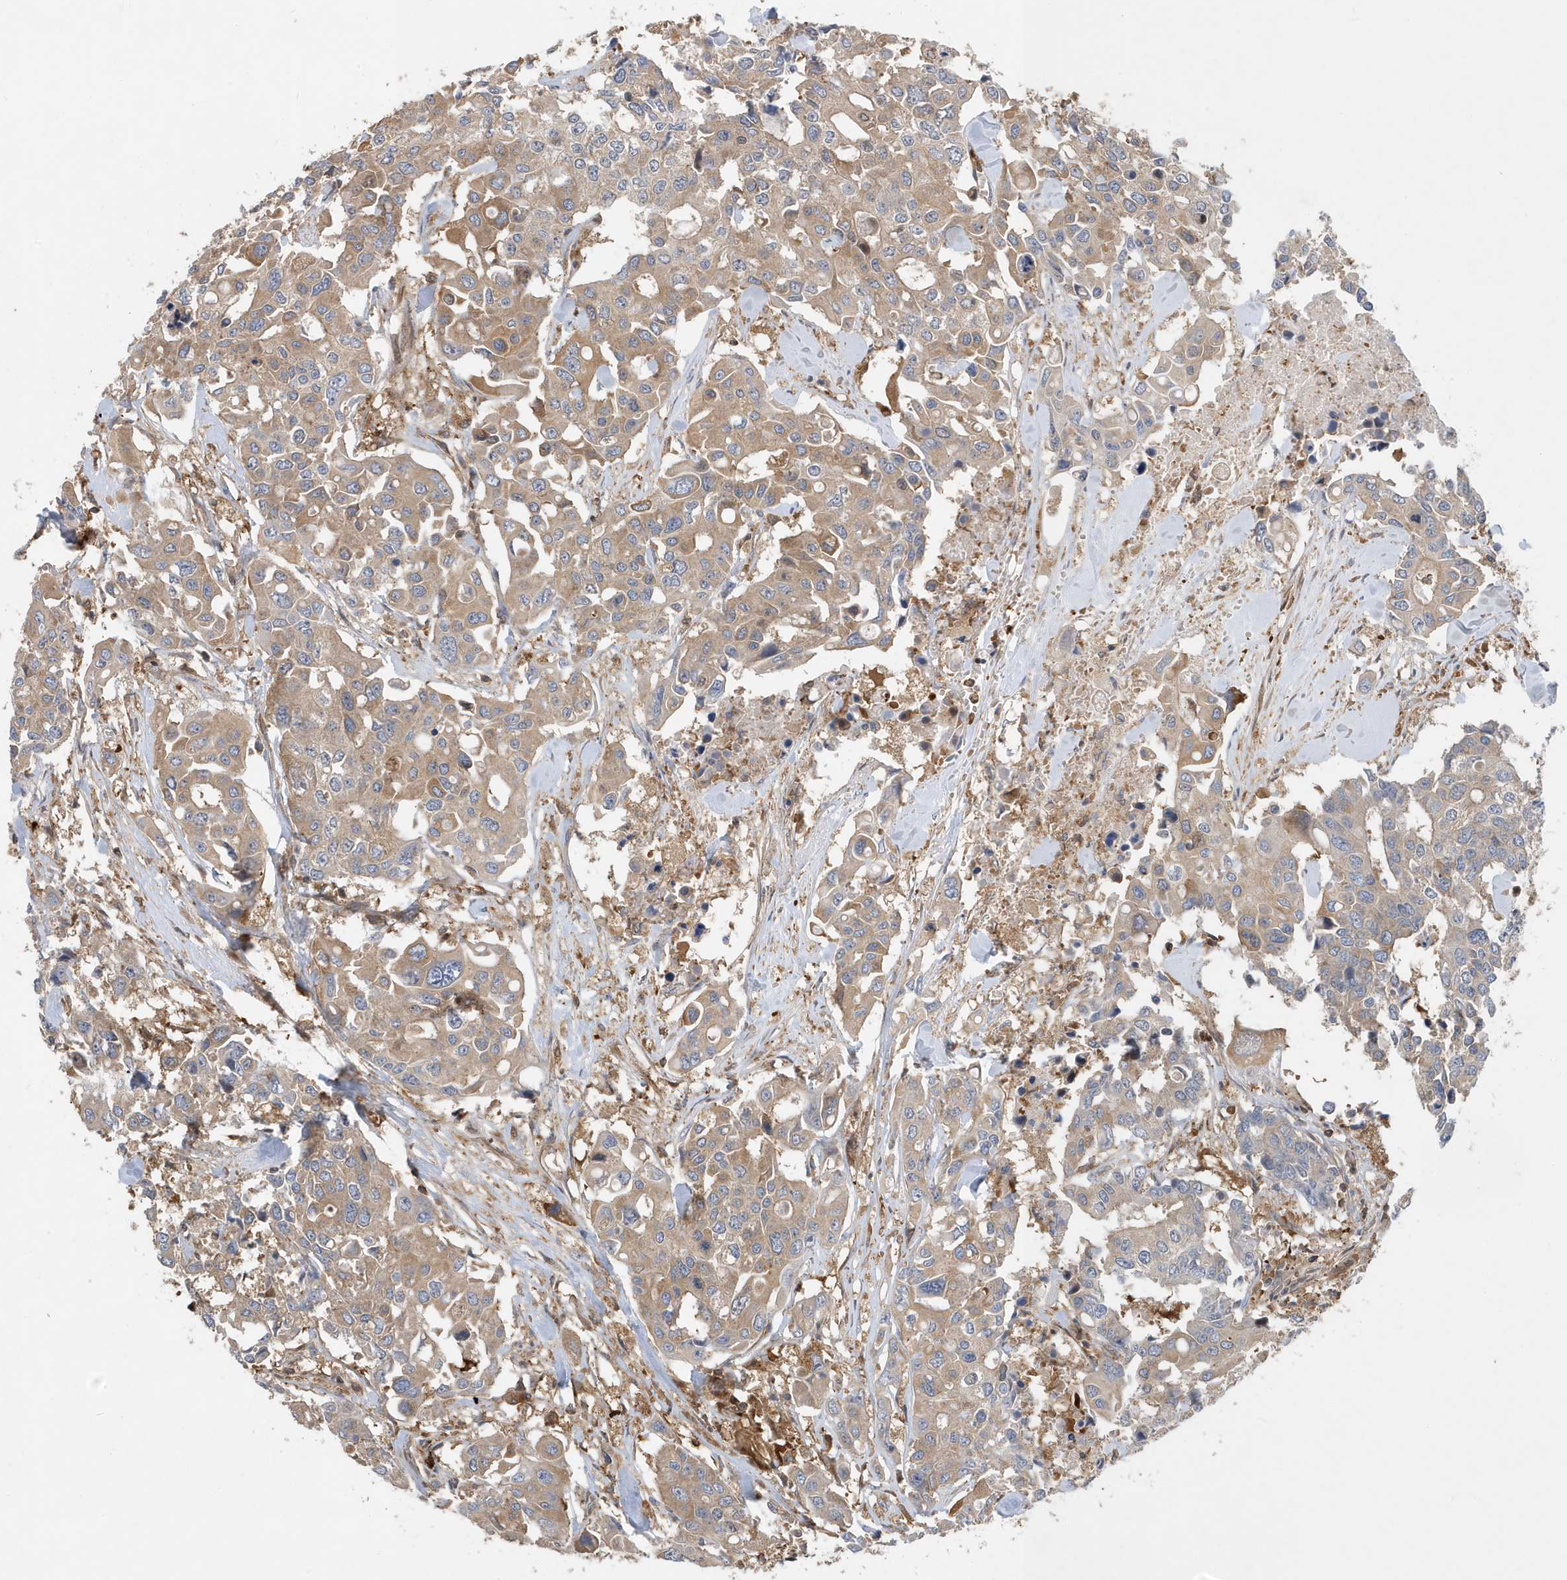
{"staining": {"intensity": "moderate", "quantity": ">75%", "location": "cytoplasmic/membranous"}, "tissue": "colorectal cancer", "cell_type": "Tumor cells", "image_type": "cancer", "snomed": [{"axis": "morphology", "description": "Adenocarcinoma, NOS"}, {"axis": "topography", "description": "Colon"}], "caption": "The immunohistochemical stain shows moderate cytoplasmic/membranous staining in tumor cells of colorectal cancer tissue. Using DAB (brown) and hematoxylin (blue) stains, captured at high magnification using brightfield microscopy.", "gene": "LAPTM4A", "patient": {"sex": "male", "age": 77}}